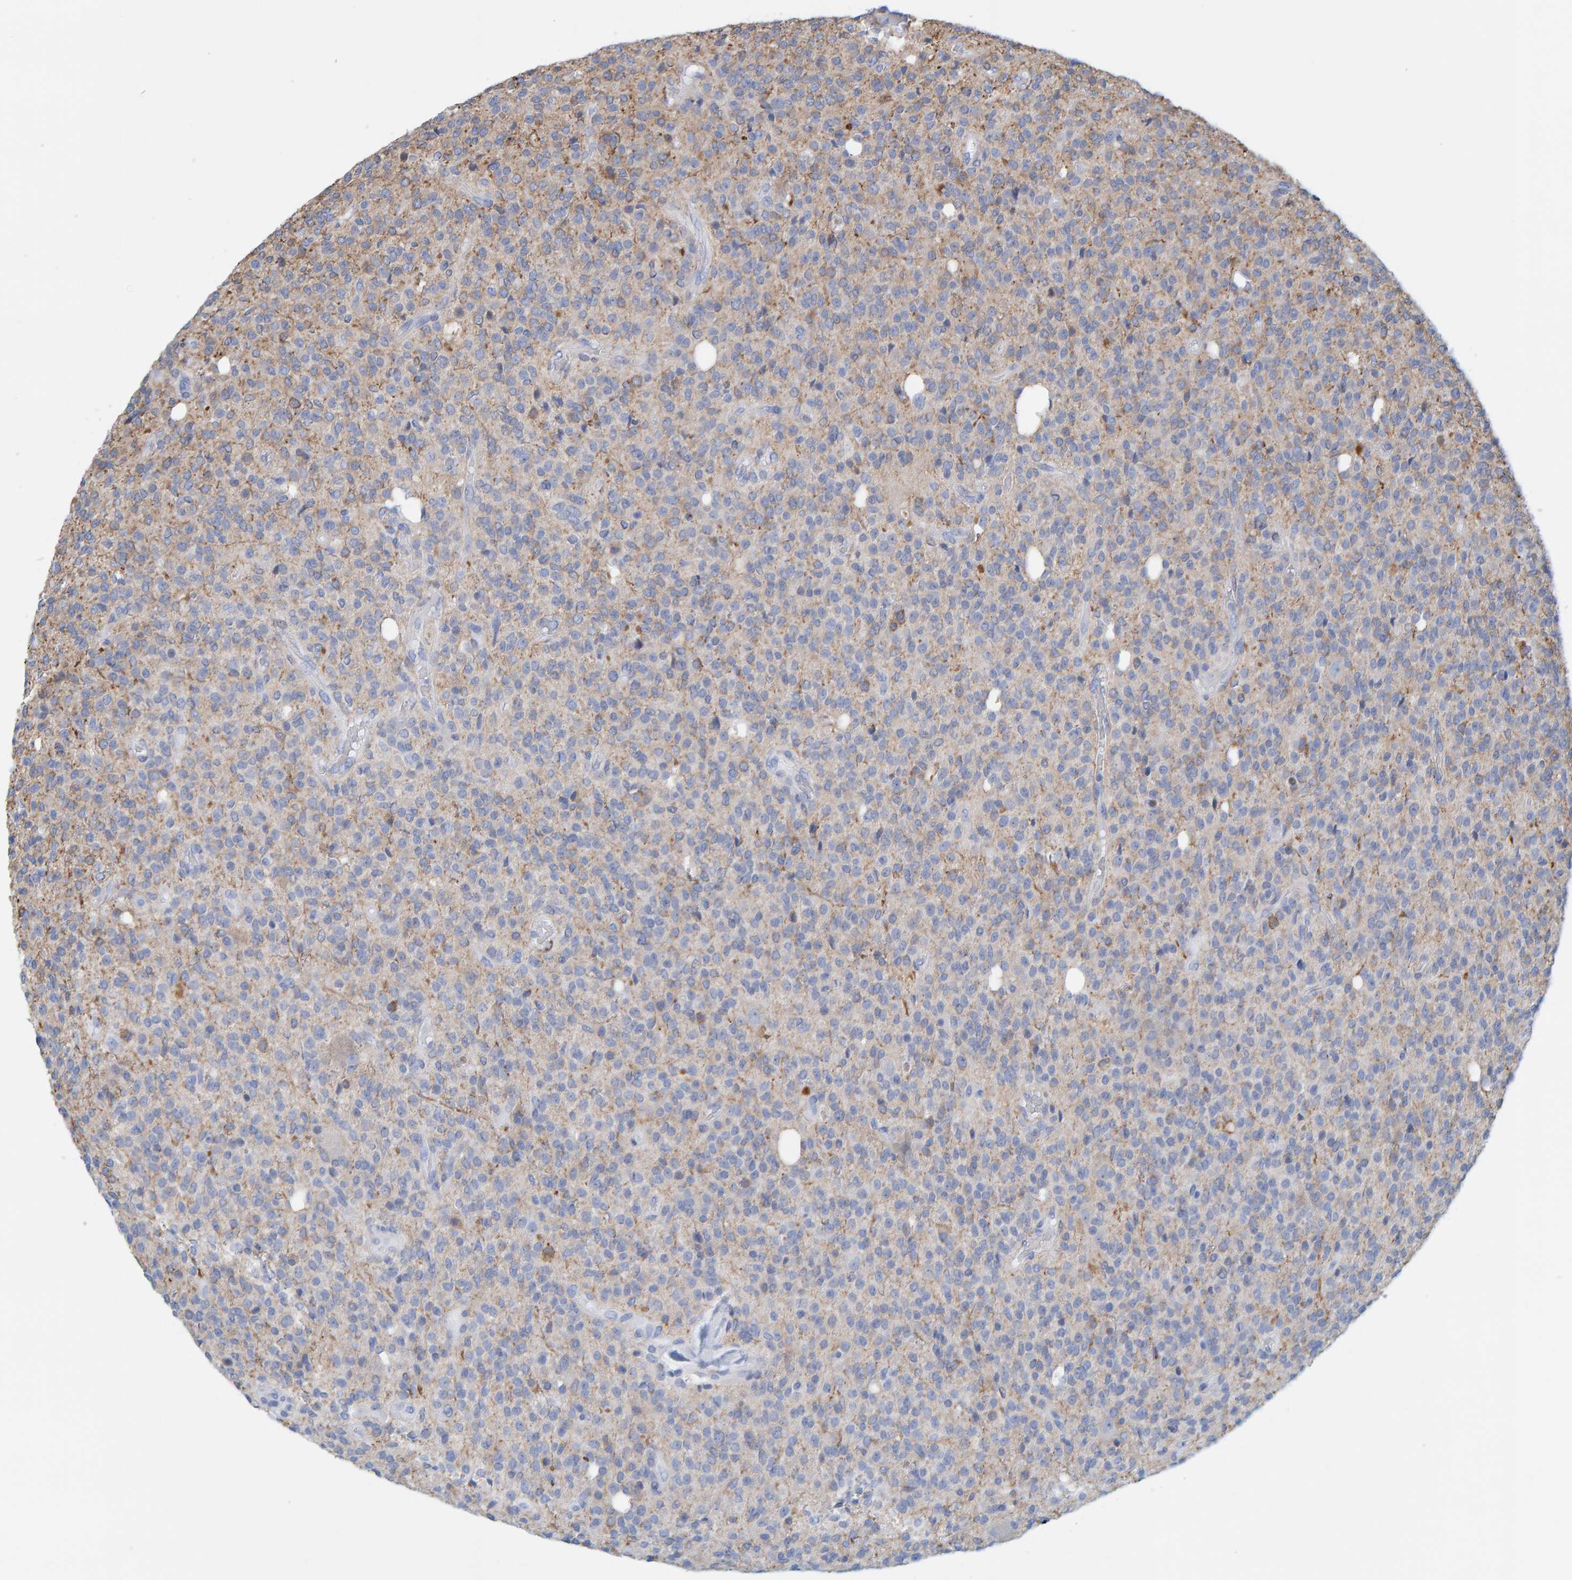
{"staining": {"intensity": "weak", "quantity": "<25%", "location": "cytoplasmic/membranous"}, "tissue": "glioma", "cell_type": "Tumor cells", "image_type": "cancer", "snomed": [{"axis": "morphology", "description": "Glioma, malignant, High grade"}, {"axis": "topography", "description": "Brain"}], "caption": "DAB (3,3'-diaminobenzidine) immunohistochemical staining of malignant high-grade glioma displays no significant expression in tumor cells.", "gene": "MAP1B", "patient": {"sex": "male", "age": 34}}